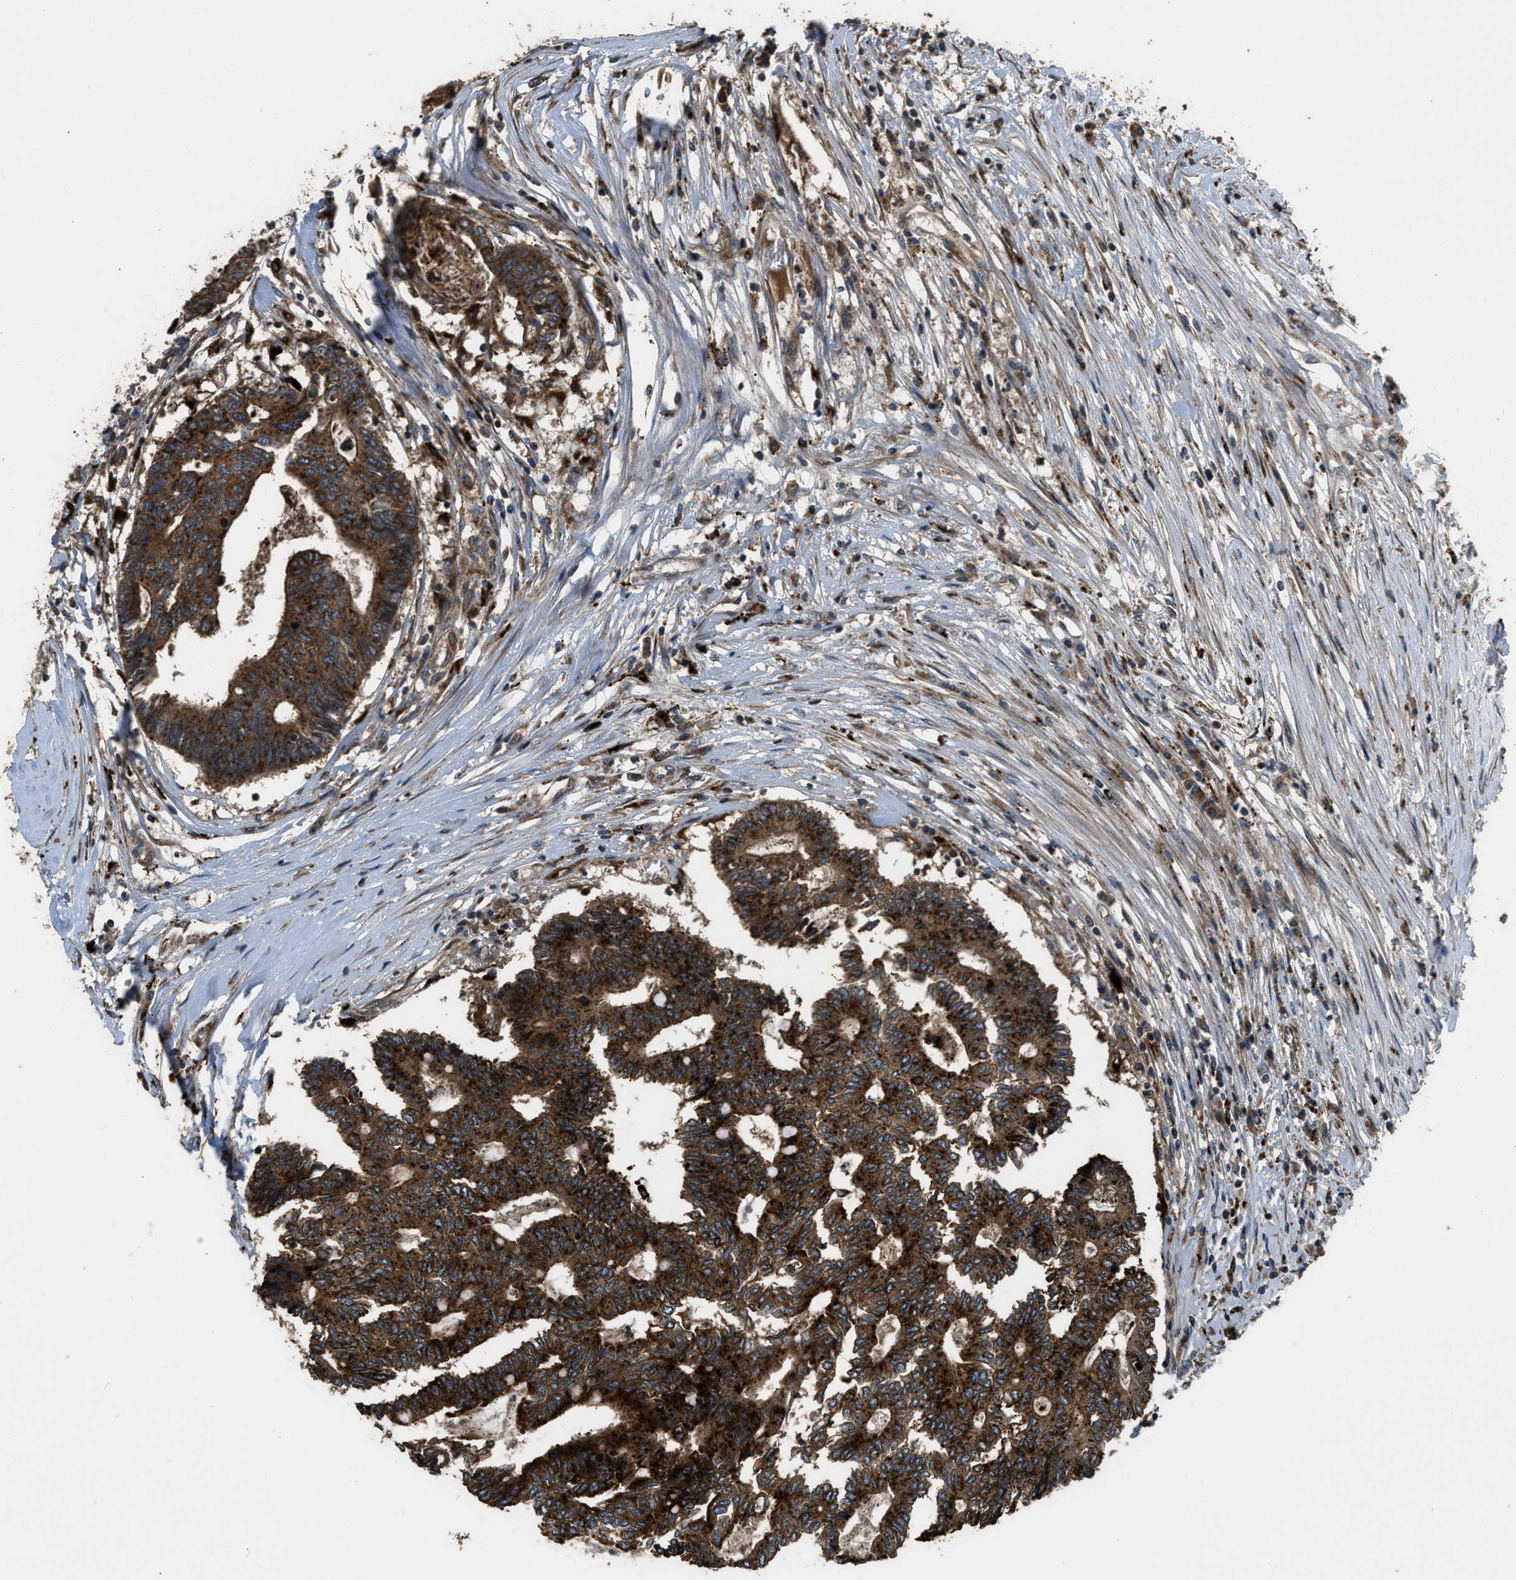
{"staining": {"intensity": "strong", "quantity": ">75%", "location": "cytoplasmic/membranous"}, "tissue": "colorectal cancer", "cell_type": "Tumor cells", "image_type": "cancer", "snomed": [{"axis": "morphology", "description": "Adenocarcinoma, NOS"}, {"axis": "topography", "description": "Rectum"}], "caption": "Brown immunohistochemical staining in human colorectal cancer (adenocarcinoma) exhibits strong cytoplasmic/membranous staining in about >75% of tumor cells.", "gene": "GGH", "patient": {"sex": "male", "age": 63}}